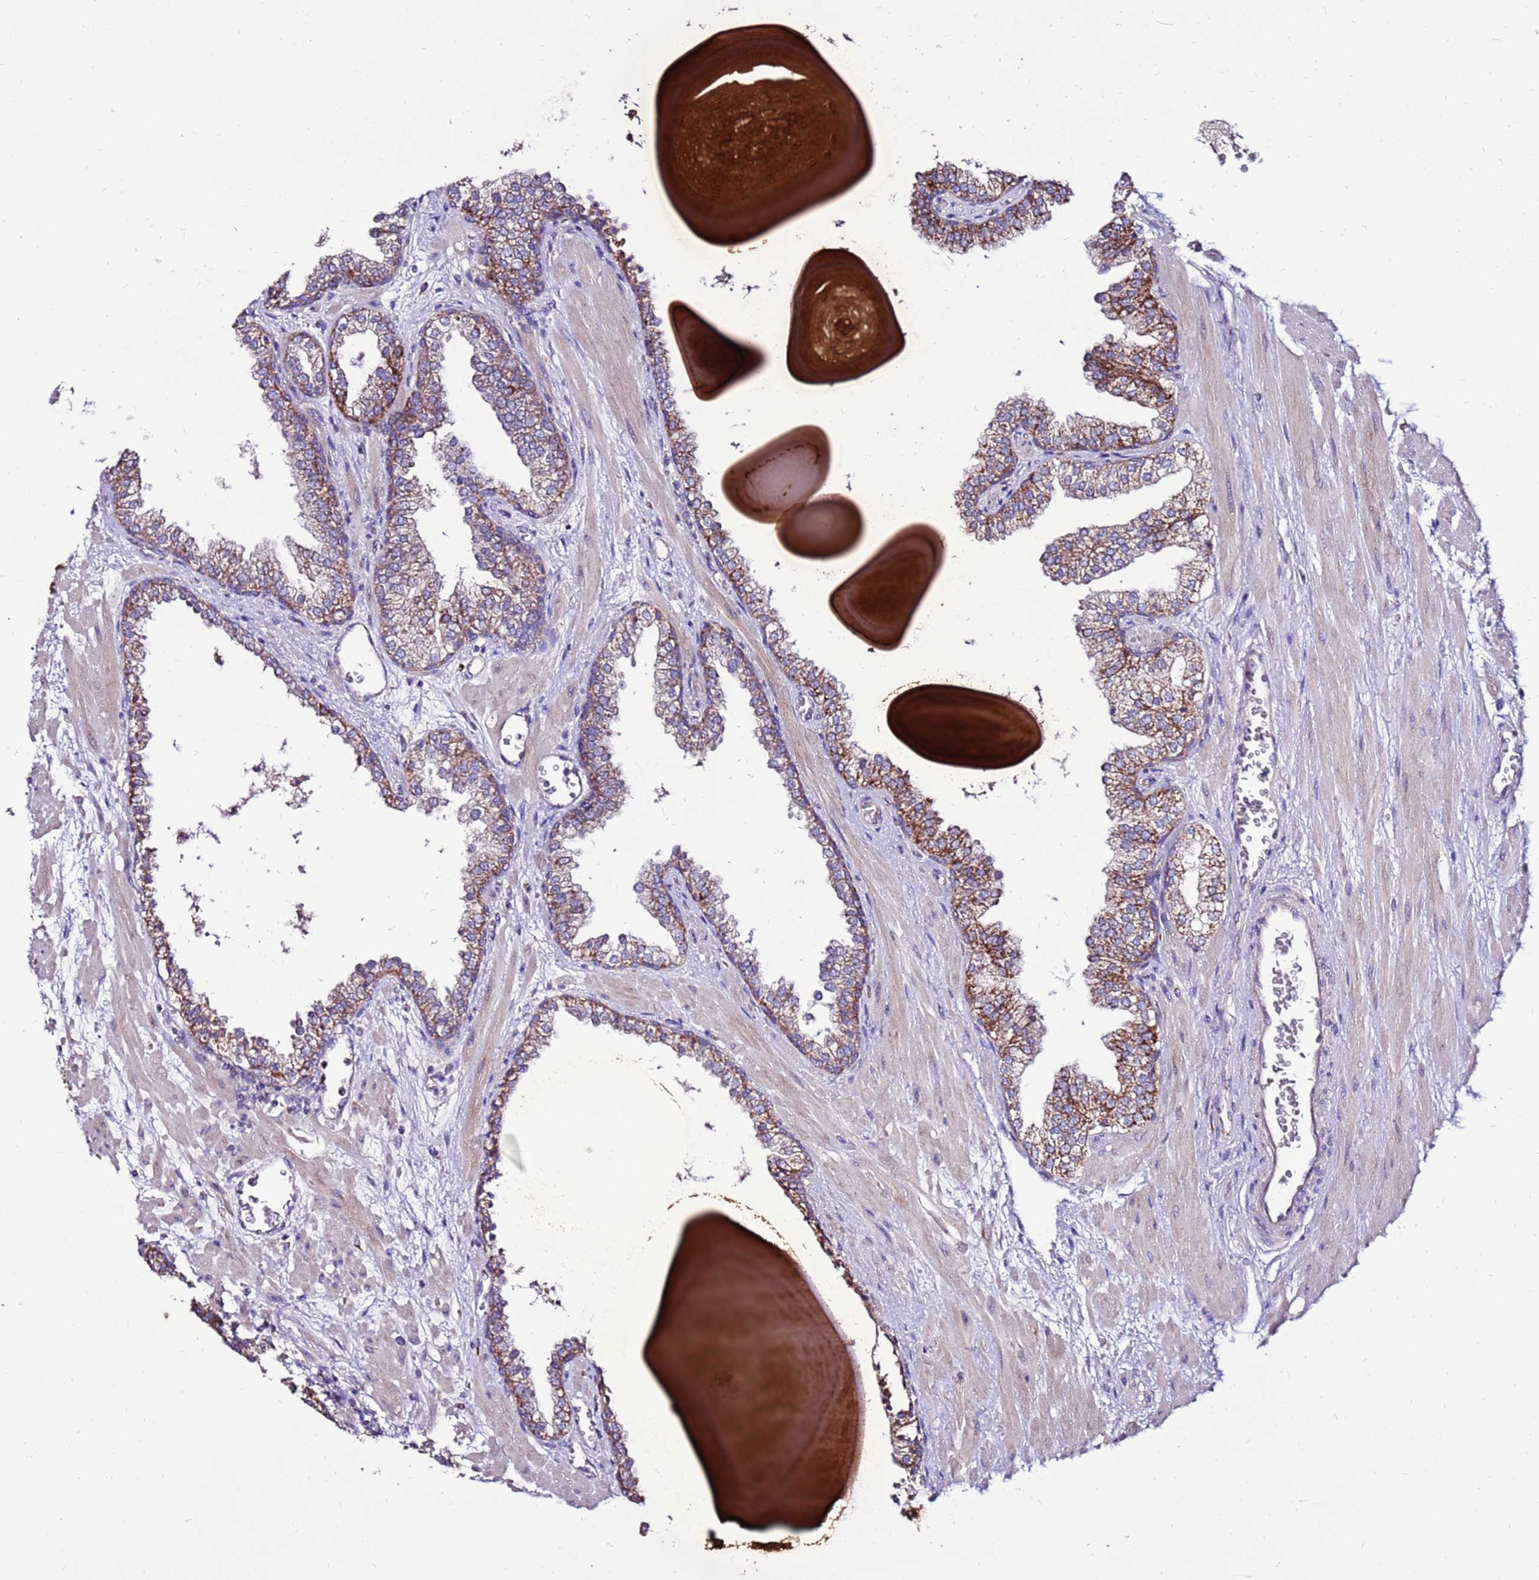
{"staining": {"intensity": "moderate", "quantity": "25%-75%", "location": "cytoplasmic/membranous"}, "tissue": "prostate", "cell_type": "Glandular cells", "image_type": "normal", "snomed": [{"axis": "morphology", "description": "Normal tissue, NOS"}, {"axis": "topography", "description": "Prostate"}], "caption": "Immunohistochemical staining of normal human prostate shows medium levels of moderate cytoplasmic/membranous expression in approximately 25%-75% of glandular cells.", "gene": "SPSB3", "patient": {"sex": "male", "age": 48}}